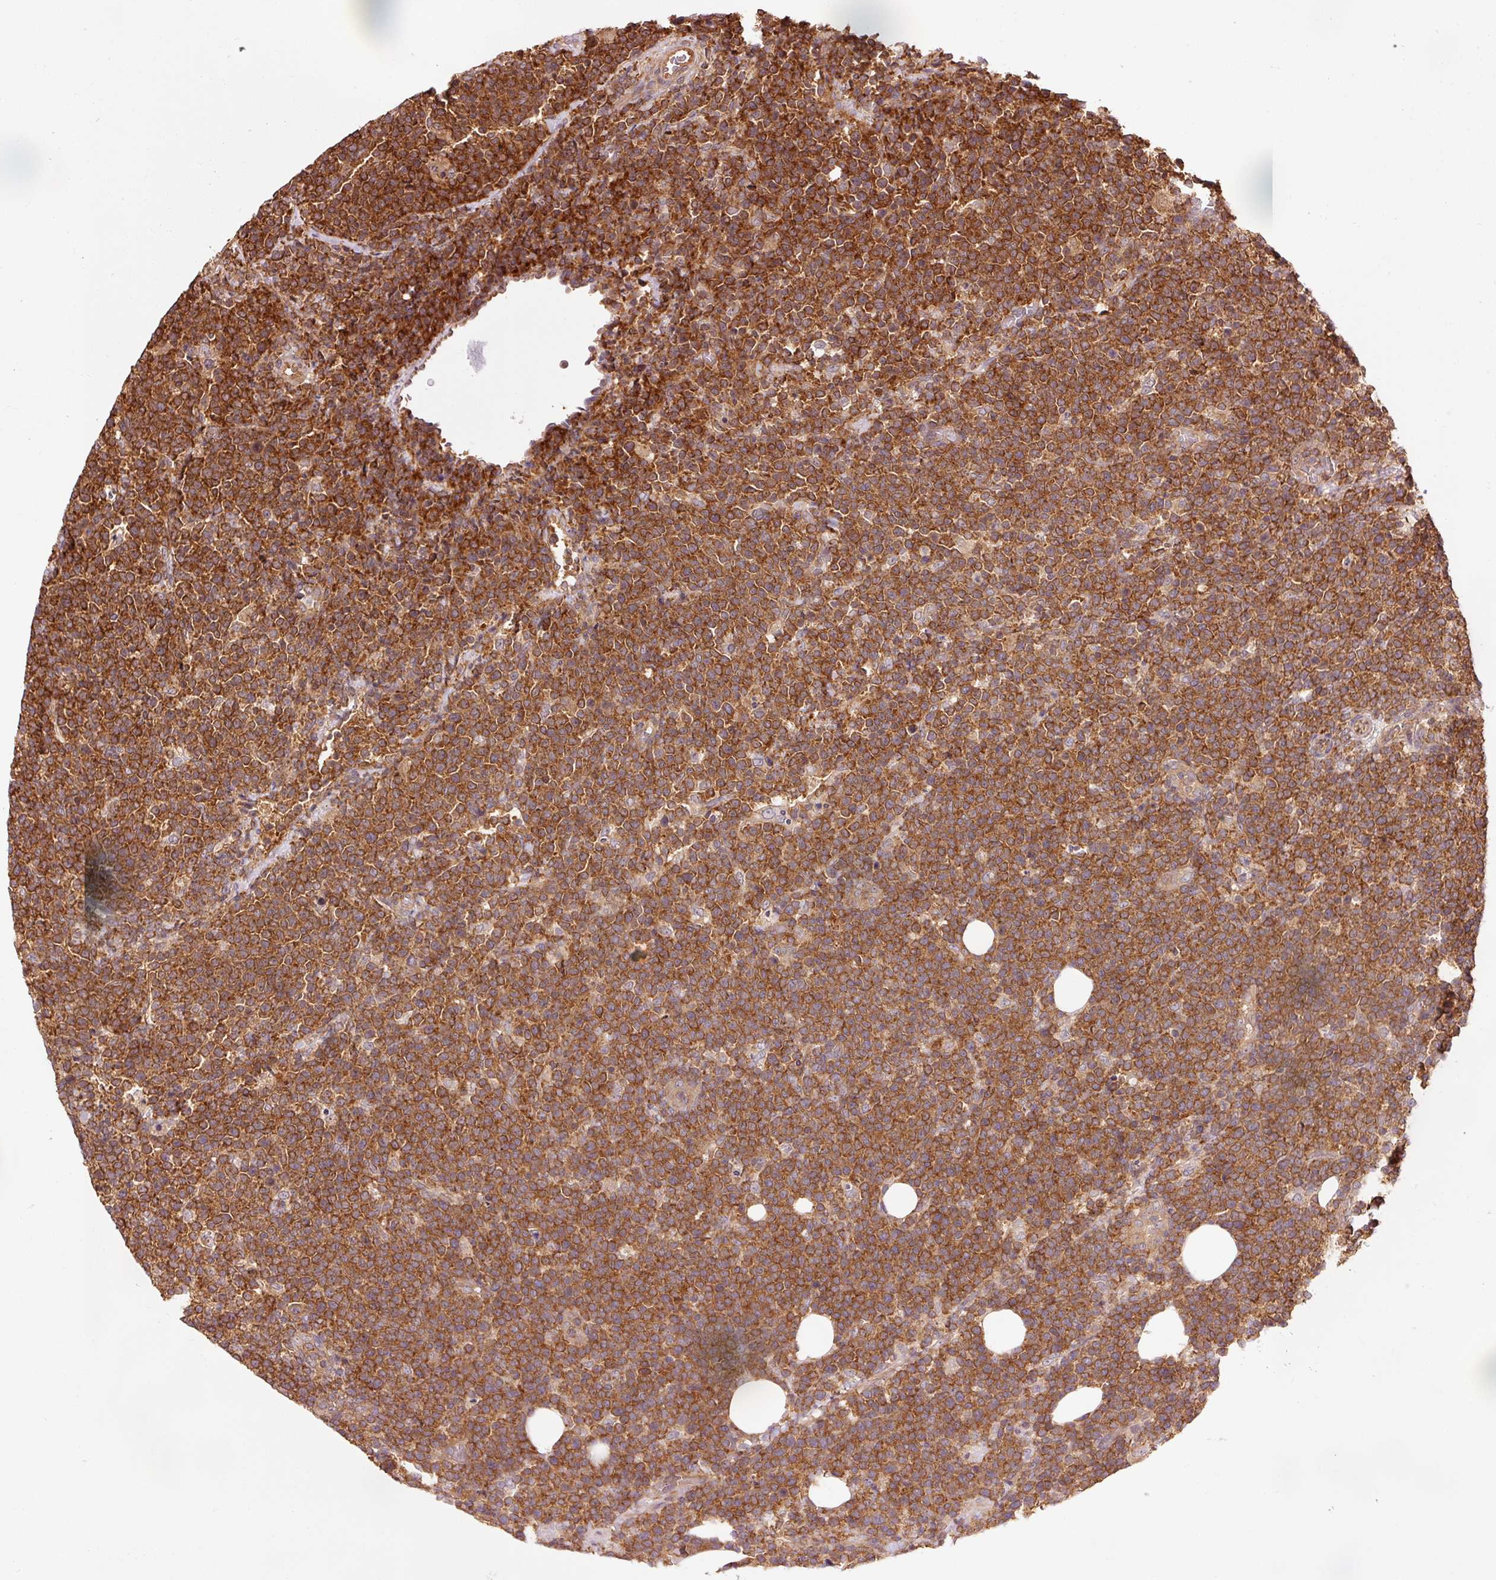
{"staining": {"intensity": "strong", "quantity": ">75%", "location": "cytoplasmic/membranous"}, "tissue": "lymphoma", "cell_type": "Tumor cells", "image_type": "cancer", "snomed": [{"axis": "morphology", "description": "Malignant lymphoma, non-Hodgkin's type, High grade"}, {"axis": "topography", "description": "Lymph node"}], "caption": "Strong cytoplasmic/membranous protein staining is seen in about >75% of tumor cells in high-grade malignant lymphoma, non-Hodgkin's type. (Brightfield microscopy of DAB IHC at high magnification).", "gene": "PDAP1", "patient": {"sex": "male", "age": 61}}